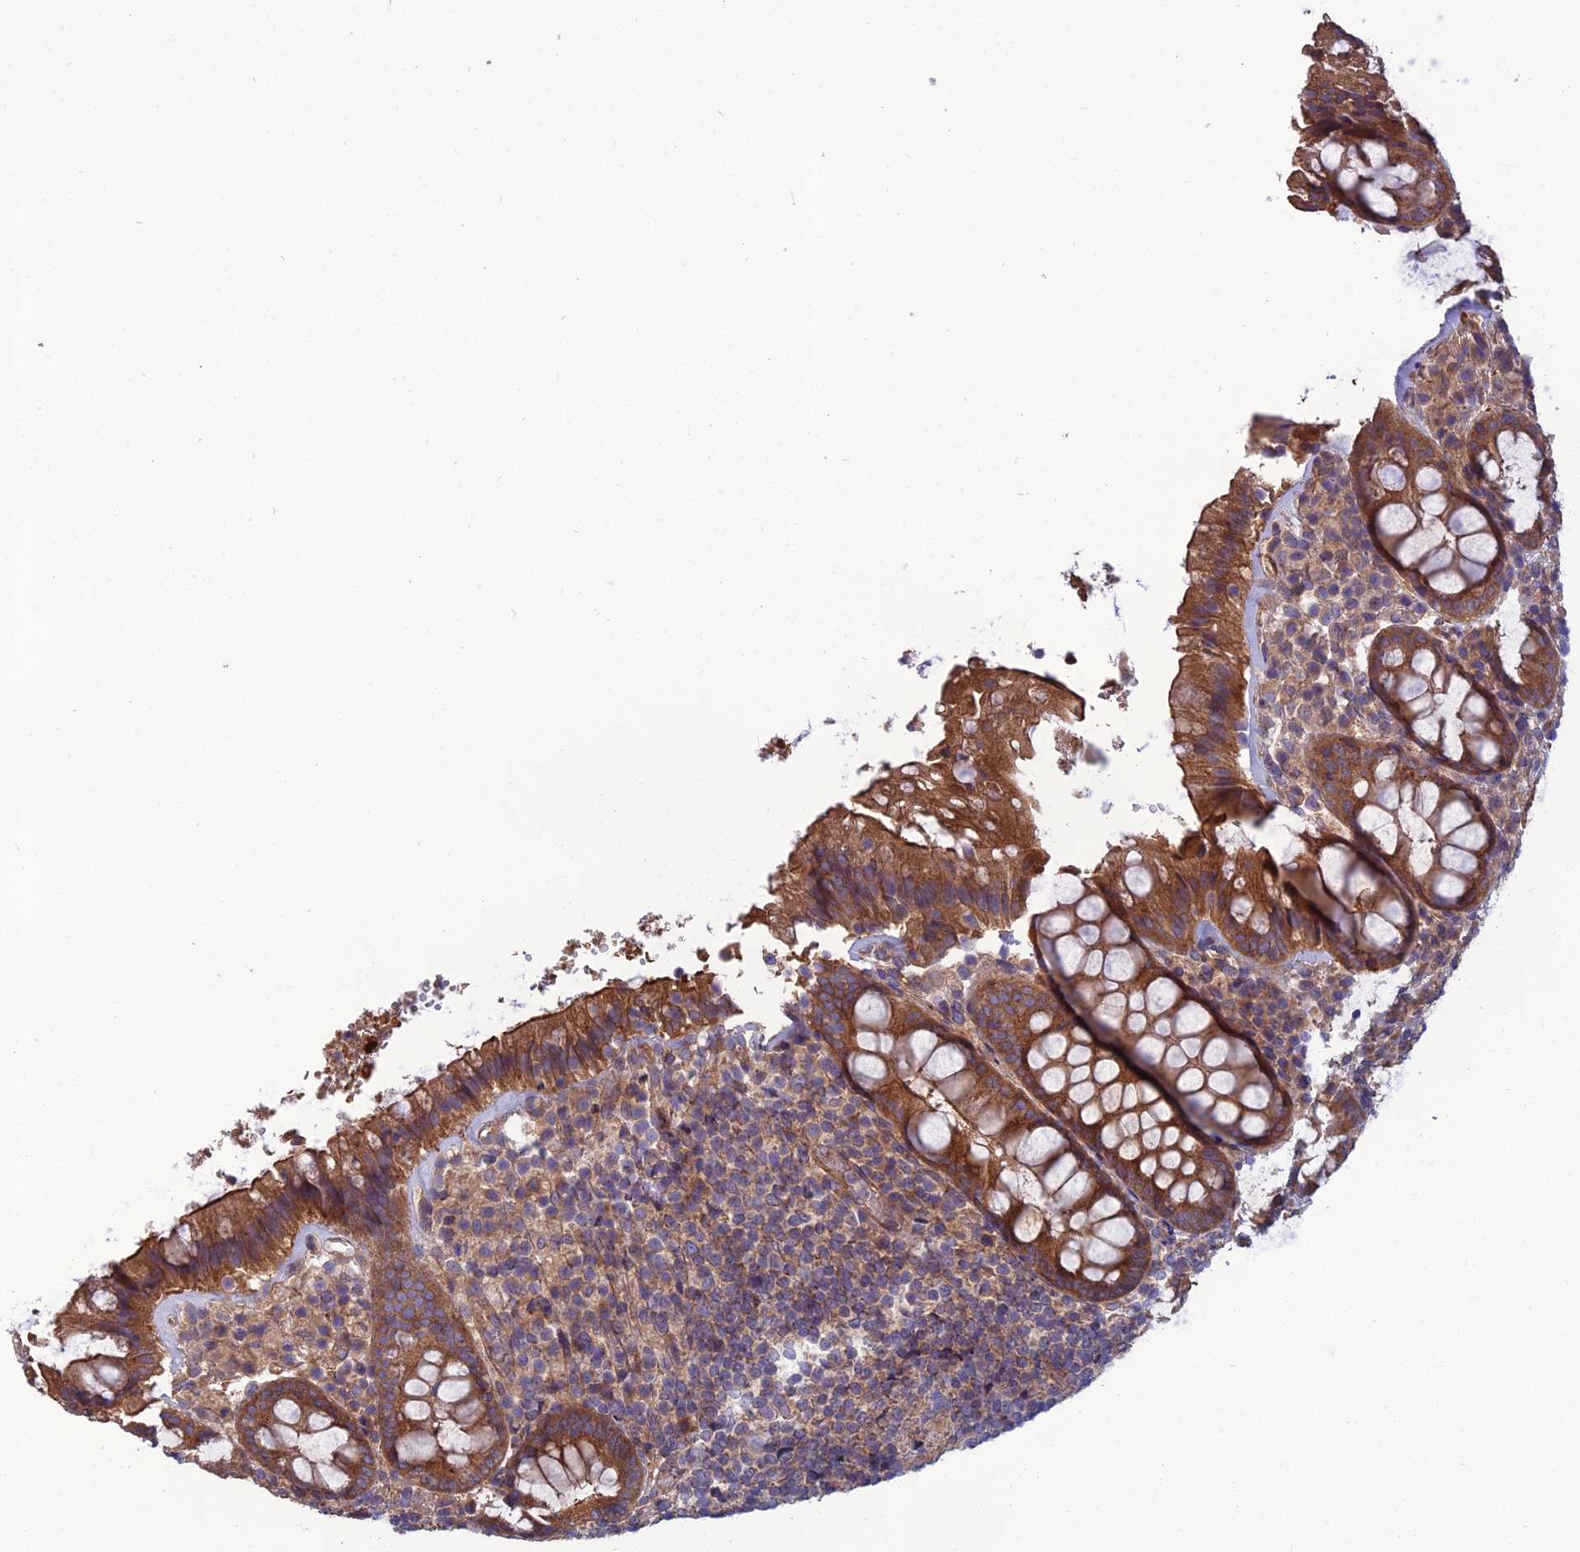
{"staining": {"intensity": "strong", "quantity": ">75%", "location": "cytoplasmic/membranous"}, "tissue": "rectum", "cell_type": "Glandular cells", "image_type": "normal", "snomed": [{"axis": "morphology", "description": "Normal tissue, NOS"}, {"axis": "topography", "description": "Rectum"}], "caption": "A brown stain highlights strong cytoplasmic/membranous staining of a protein in glandular cells of benign human rectum. (DAB (3,3'-diaminobenzidine) = brown stain, brightfield microscopy at high magnification).", "gene": "WDR24", "patient": {"sex": "male", "age": 83}}